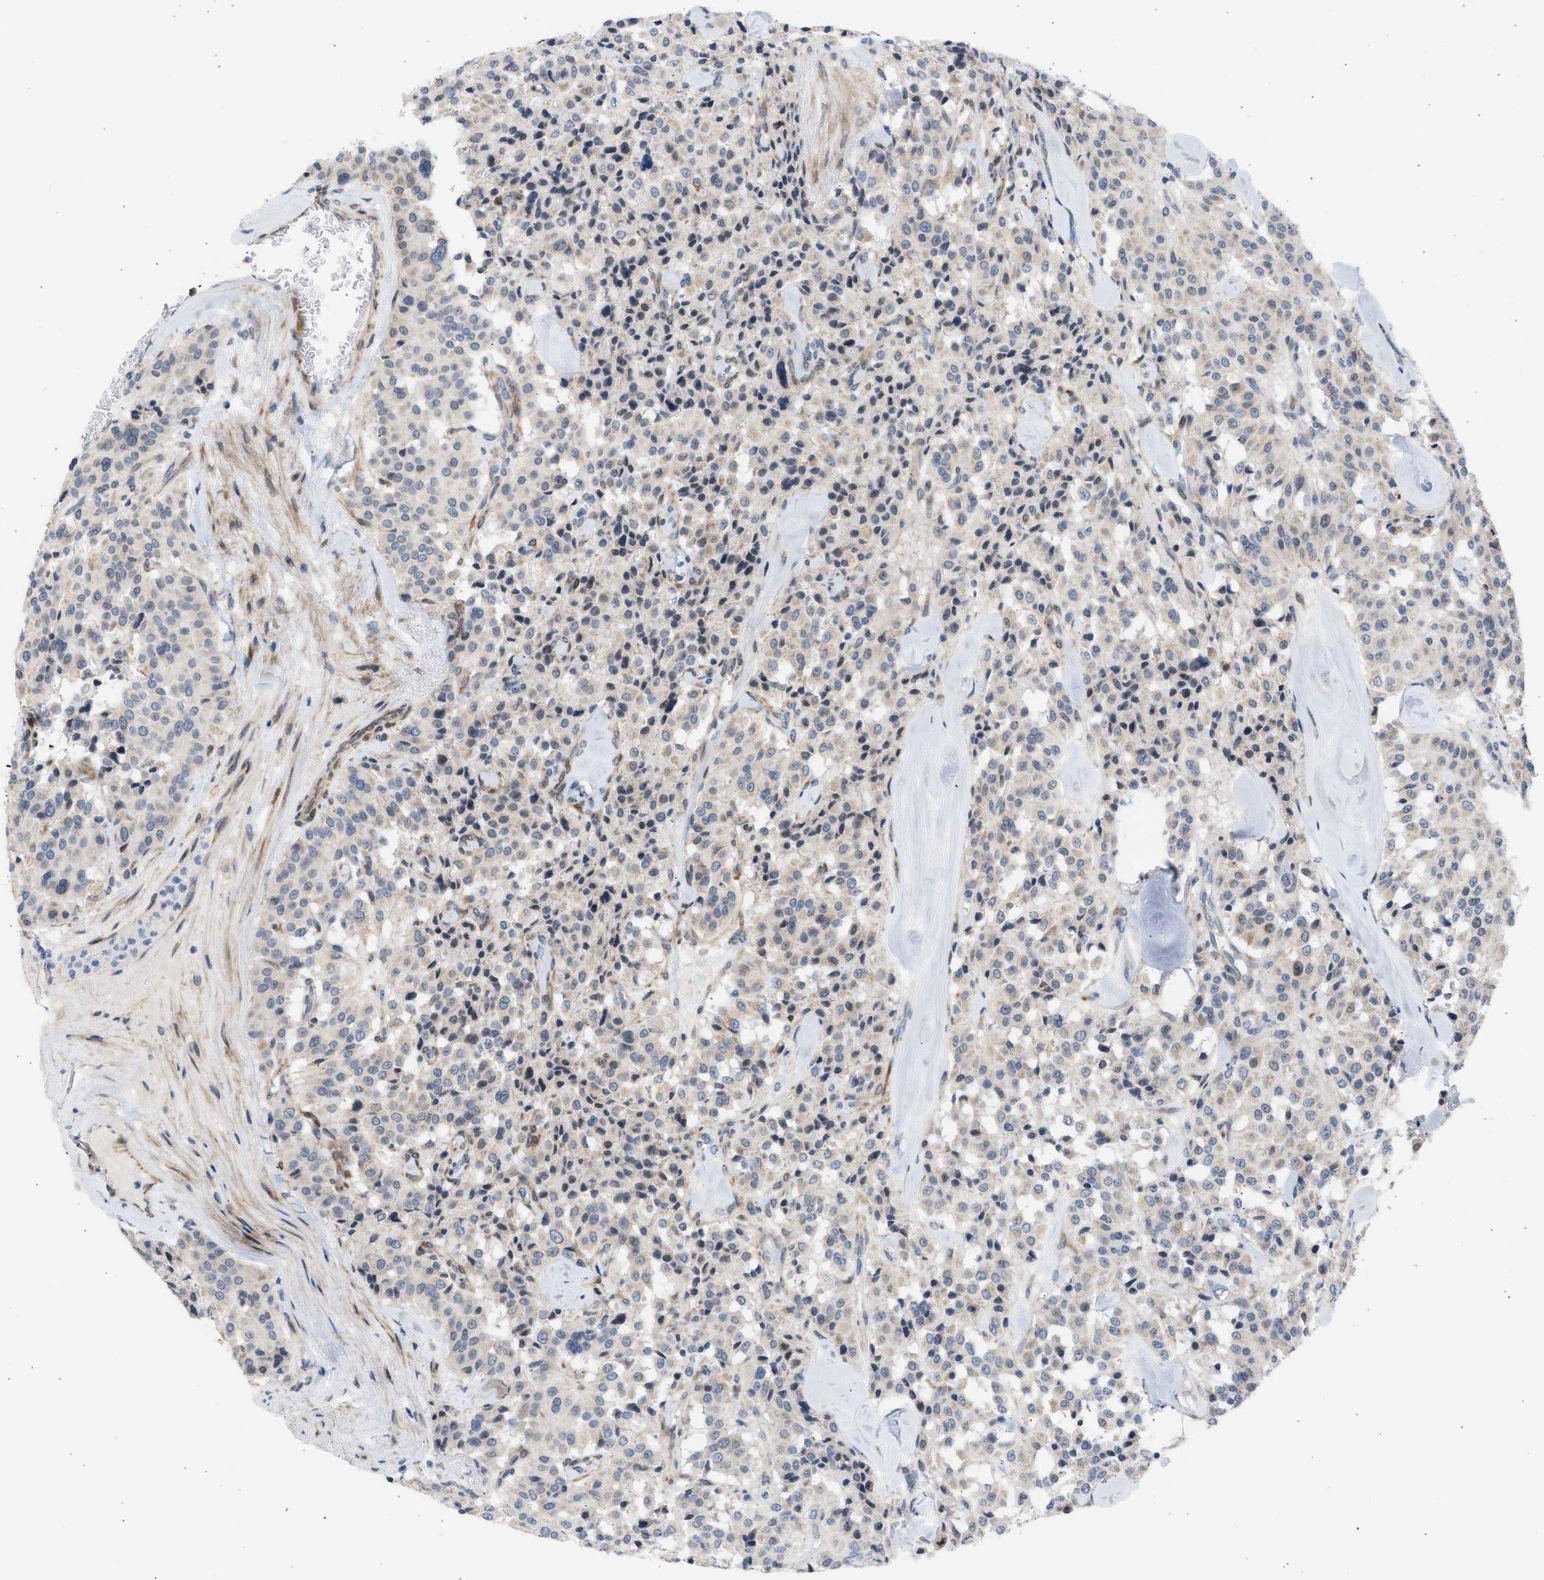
{"staining": {"intensity": "weak", "quantity": "<25%", "location": "cytoplasmic/membranous"}, "tissue": "carcinoid", "cell_type": "Tumor cells", "image_type": "cancer", "snomed": [{"axis": "morphology", "description": "Carcinoid, malignant, NOS"}, {"axis": "topography", "description": "Lung"}], "caption": "Immunohistochemistry photomicrograph of neoplastic tissue: human malignant carcinoid stained with DAB (3,3'-diaminobenzidine) reveals no significant protein staining in tumor cells. (Brightfield microscopy of DAB (3,3'-diaminobenzidine) immunohistochemistry at high magnification).", "gene": "NUP35", "patient": {"sex": "male", "age": 30}}